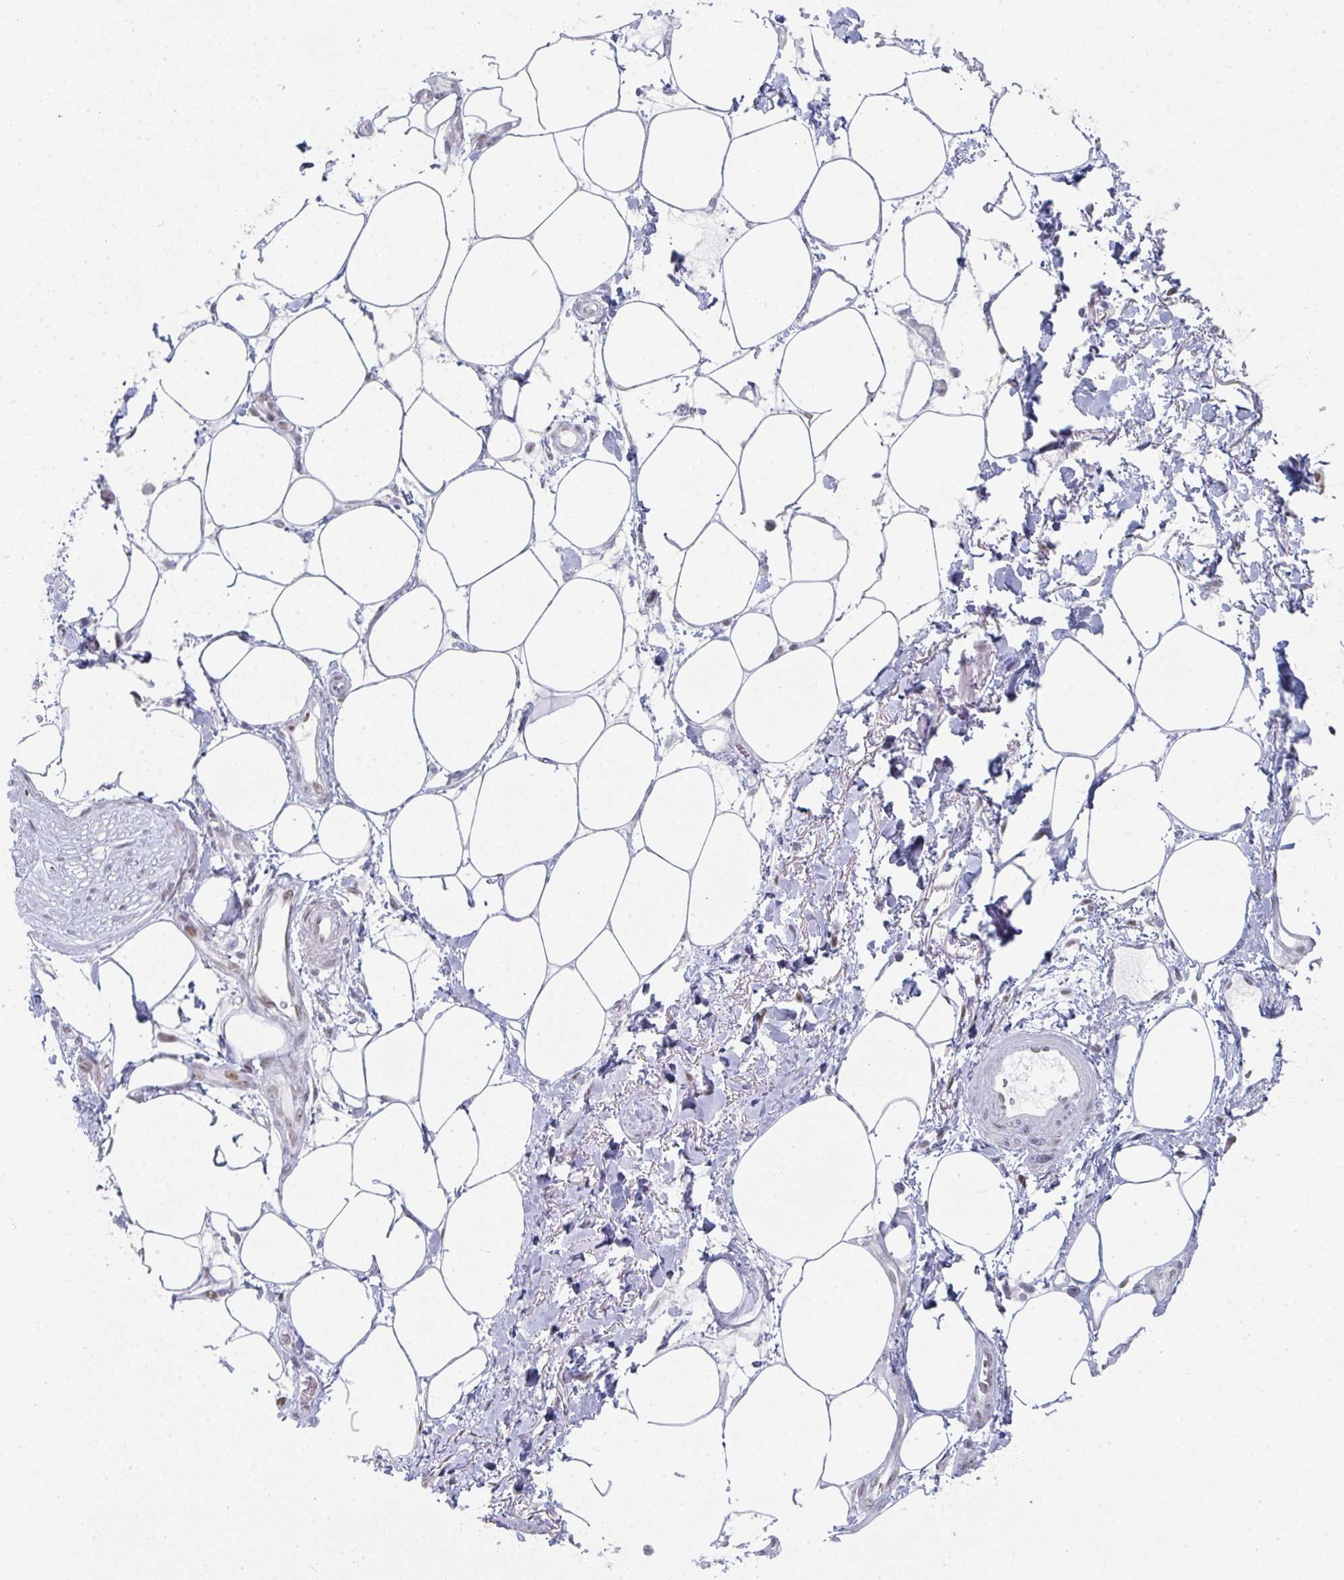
{"staining": {"intensity": "negative", "quantity": "none", "location": "none"}, "tissue": "adipose tissue", "cell_type": "Adipocytes", "image_type": "normal", "snomed": [{"axis": "morphology", "description": "Normal tissue, NOS"}, {"axis": "topography", "description": "Vagina"}, {"axis": "topography", "description": "Peripheral nerve tissue"}], "caption": "Photomicrograph shows no protein staining in adipocytes of unremarkable adipose tissue.", "gene": "POU2AF2", "patient": {"sex": "female", "age": 71}}